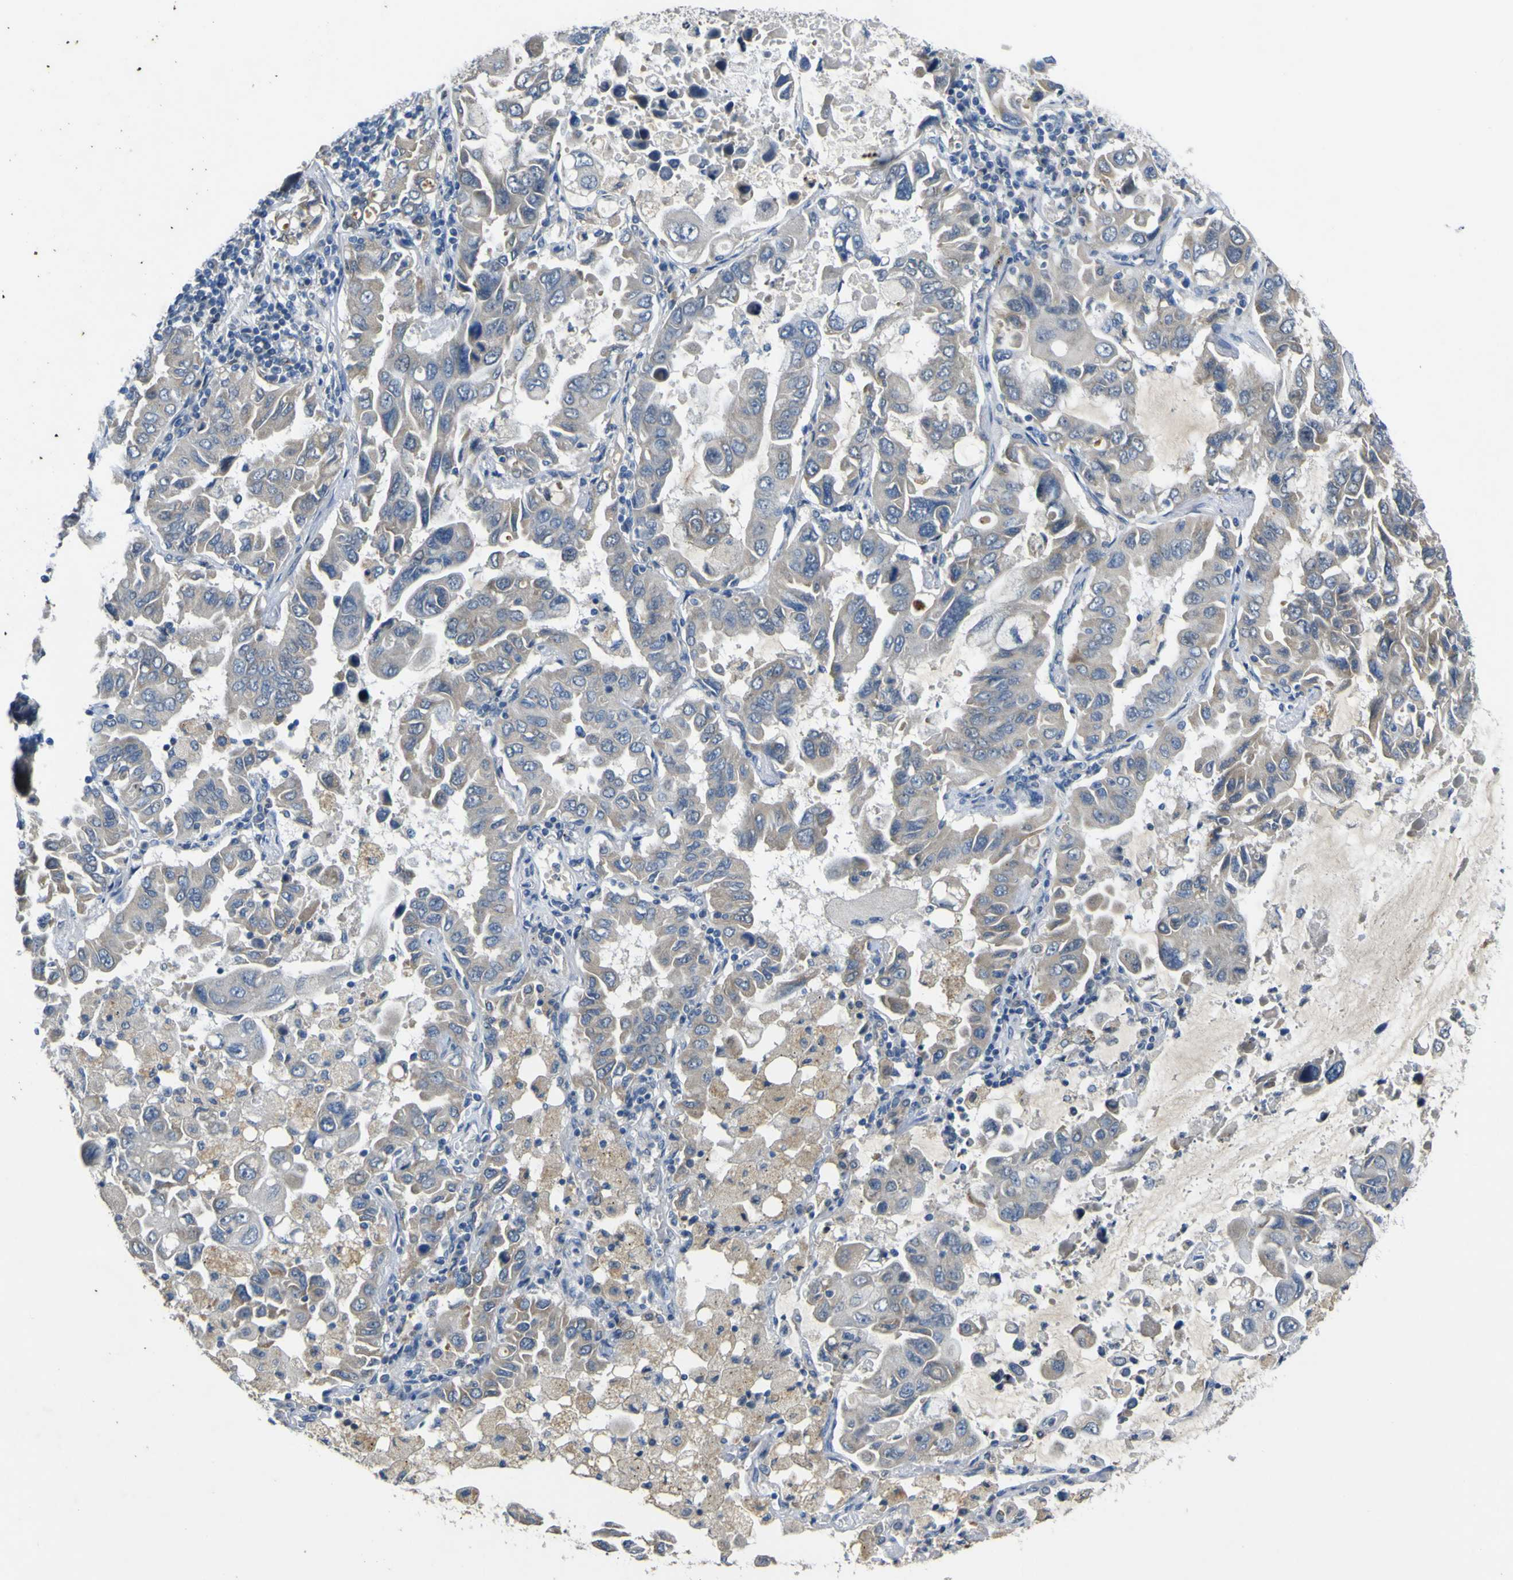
{"staining": {"intensity": "weak", "quantity": "<25%", "location": "cytoplasmic/membranous"}, "tissue": "lung cancer", "cell_type": "Tumor cells", "image_type": "cancer", "snomed": [{"axis": "morphology", "description": "Adenocarcinoma, NOS"}, {"axis": "topography", "description": "Lung"}], "caption": "Tumor cells show no significant positivity in lung cancer (adenocarcinoma).", "gene": "LDLR", "patient": {"sex": "male", "age": 64}}